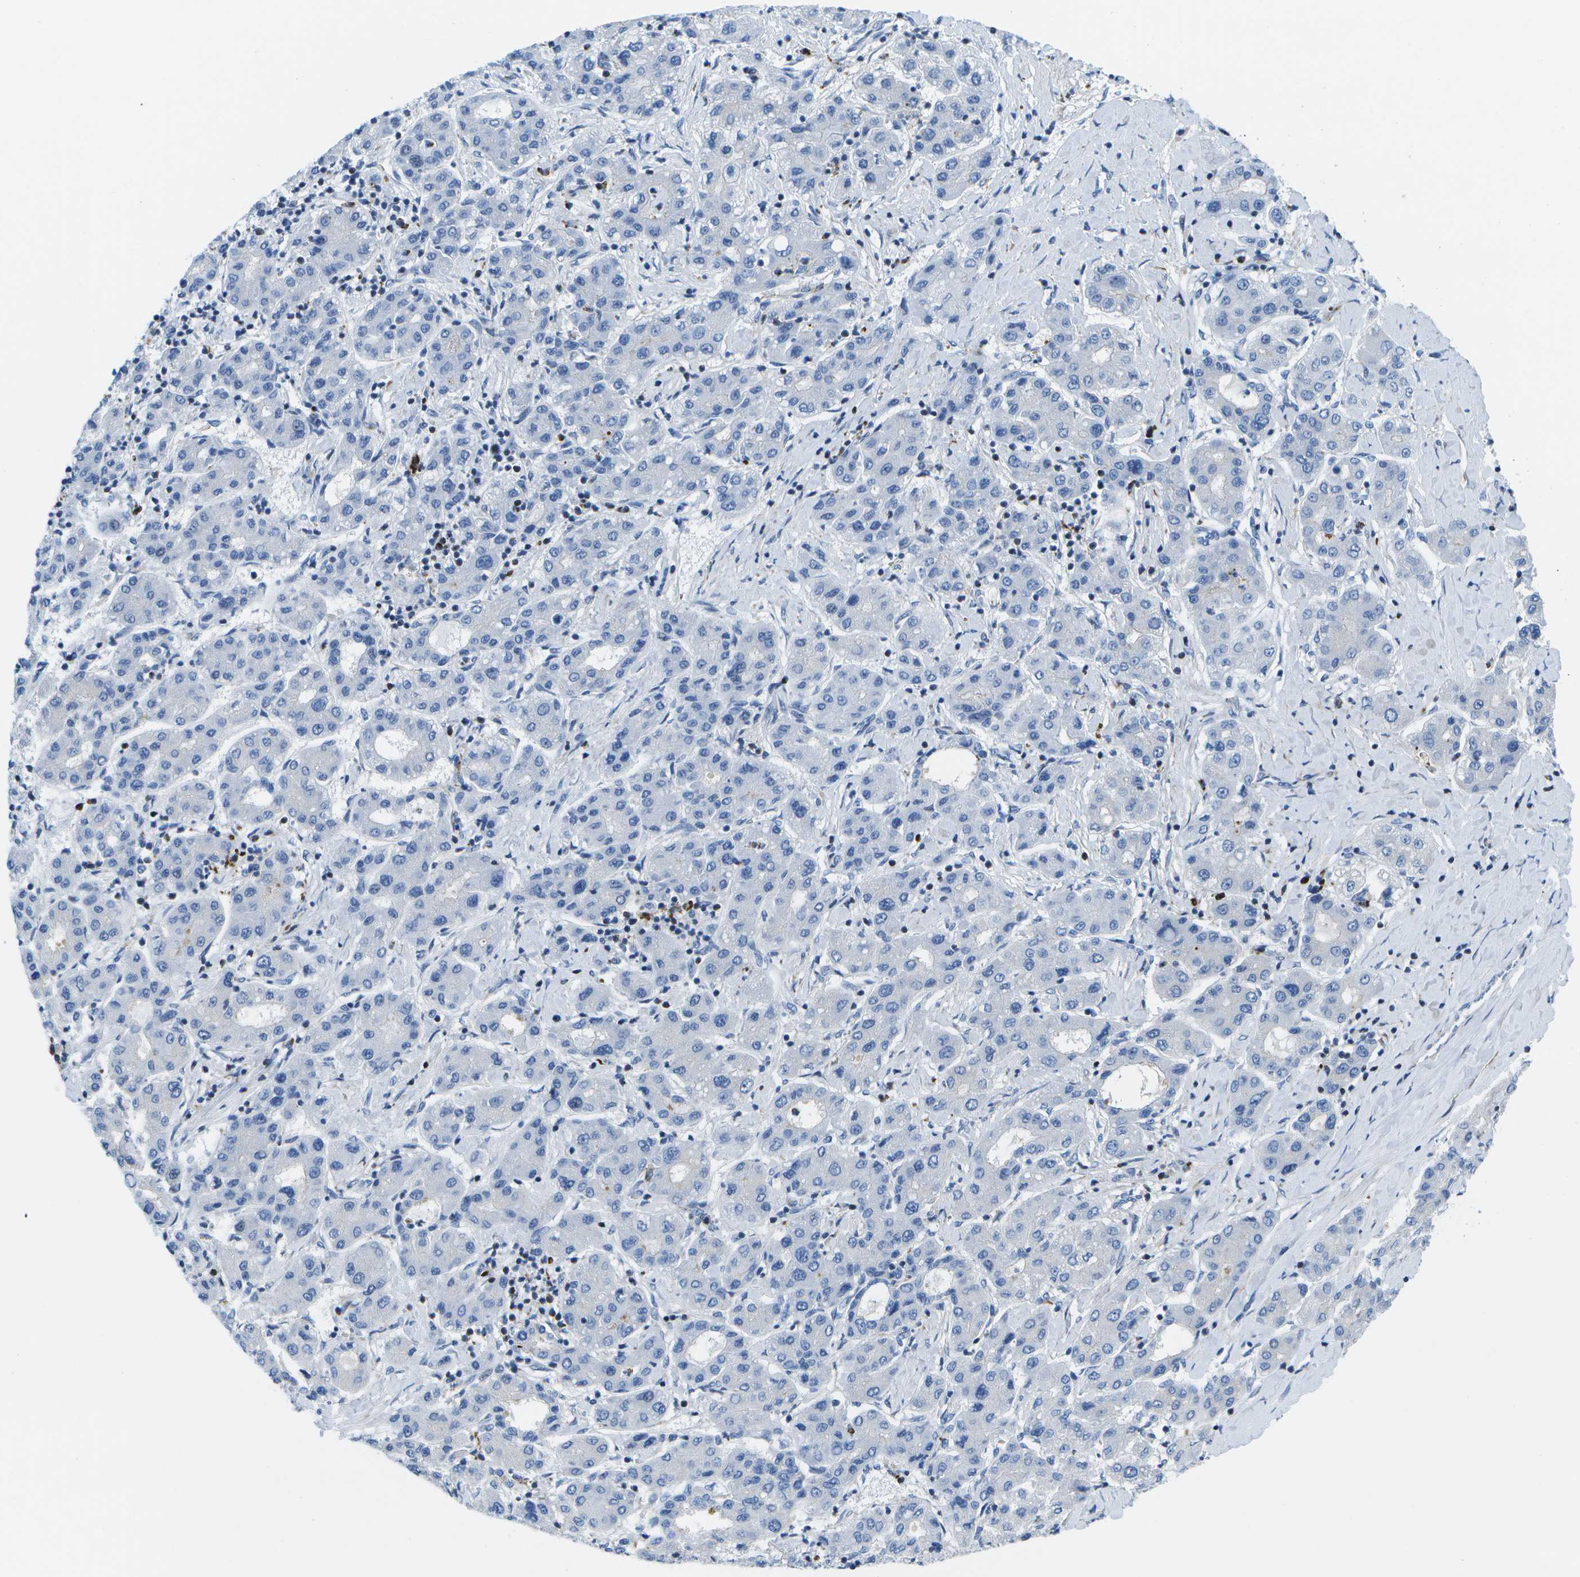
{"staining": {"intensity": "negative", "quantity": "none", "location": "none"}, "tissue": "liver cancer", "cell_type": "Tumor cells", "image_type": "cancer", "snomed": [{"axis": "morphology", "description": "Carcinoma, Hepatocellular, NOS"}, {"axis": "topography", "description": "Liver"}], "caption": "Tumor cells are negative for protein expression in human hepatocellular carcinoma (liver).", "gene": "ADGRG6", "patient": {"sex": "male", "age": 65}}